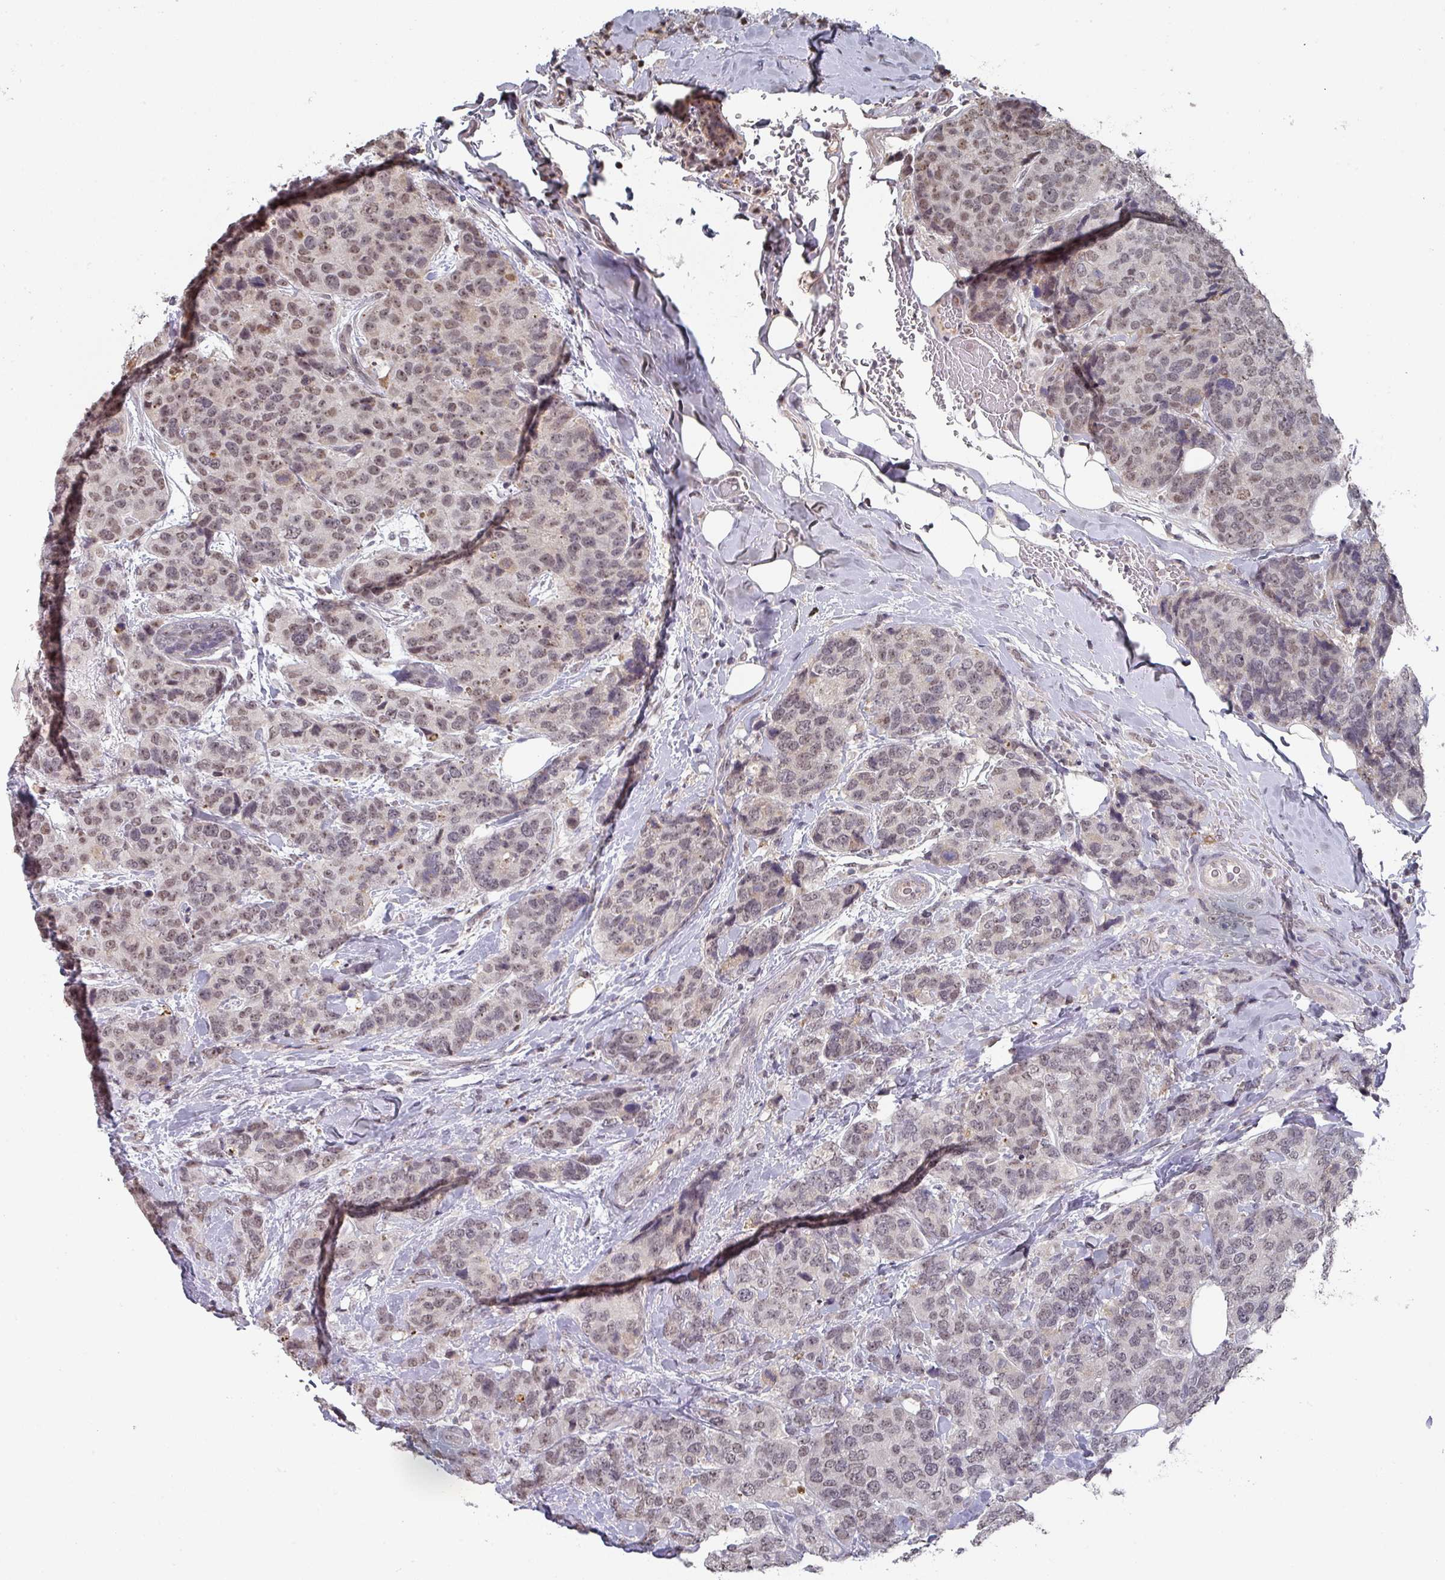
{"staining": {"intensity": "weak", "quantity": ">75%", "location": "nuclear"}, "tissue": "breast cancer", "cell_type": "Tumor cells", "image_type": "cancer", "snomed": [{"axis": "morphology", "description": "Lobular carcinoma"}, {"axis": "topography", "description": "Breast"}], "caption": "Protein expression analysis of human breast cancer (lobular carcinoma) reveals weak nuclear staining in about >75% of tumor cells.", "gene": "ZNF654", "patient": {"sex": "female", "age": 59}}